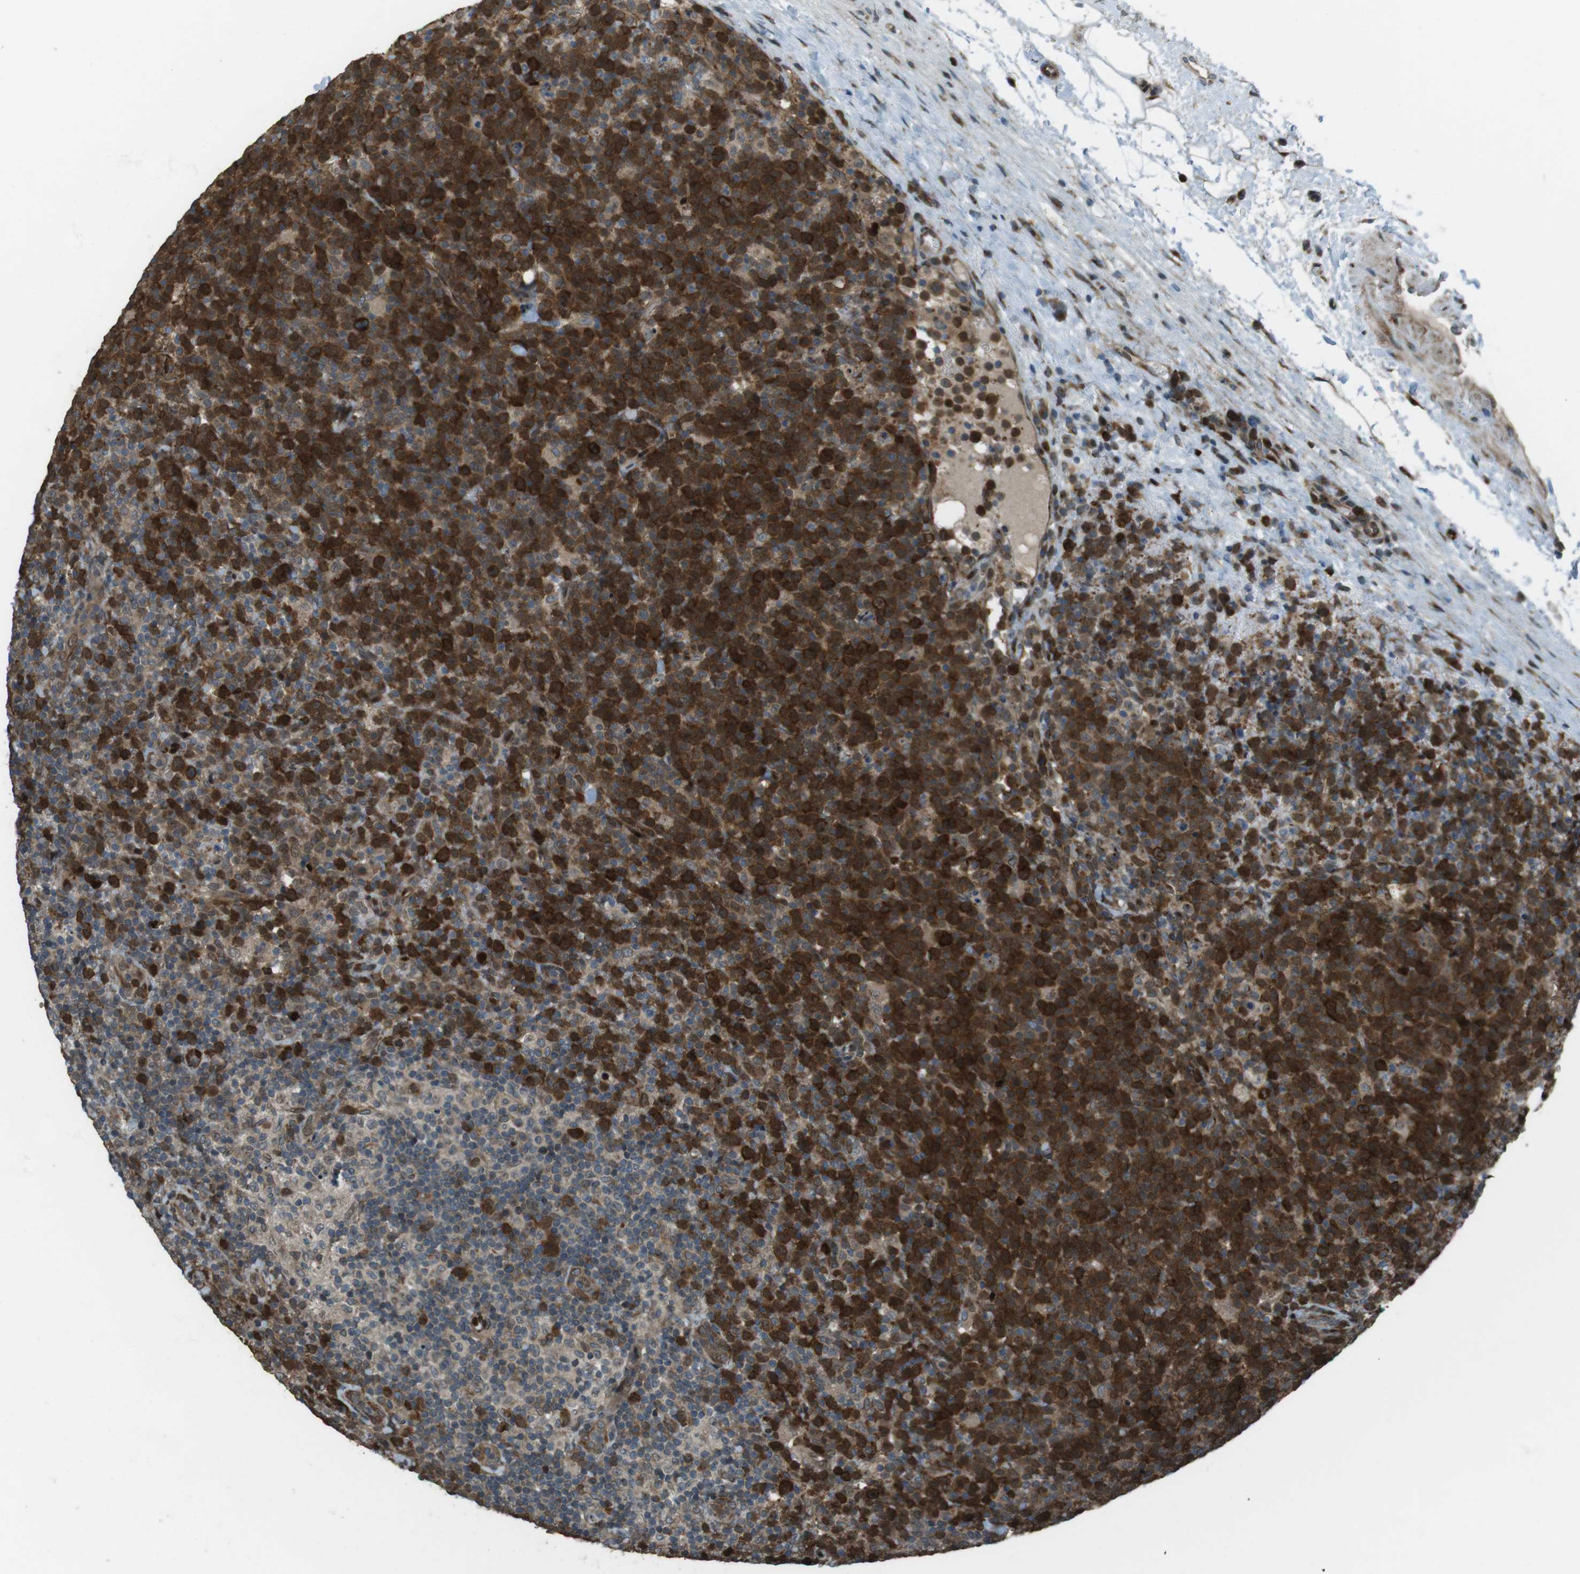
{"staining": {"intensity": "strong", "quantity": ">75%", "location": "cytoplasmic/membranous"}, "tissue": "lymphoma", "cell_type": "Tumor cells", "image_type": "cancer", "snomed": [{"axis": "morphology", "description": "Malignant lymphoma, non-Hodgkin's type, High grade"}, {"axis": "topography", "description": "Lymph node"}], "caption": "Protein expression analysis of malignant lymphoma, non-Hodgkin's type (high-grade) exhibits strong cytoplasmic/membranous staining in about >75% of tumor cells.", "gene": "ZNF330", "patient": {"sex": "male", "age": 61}}